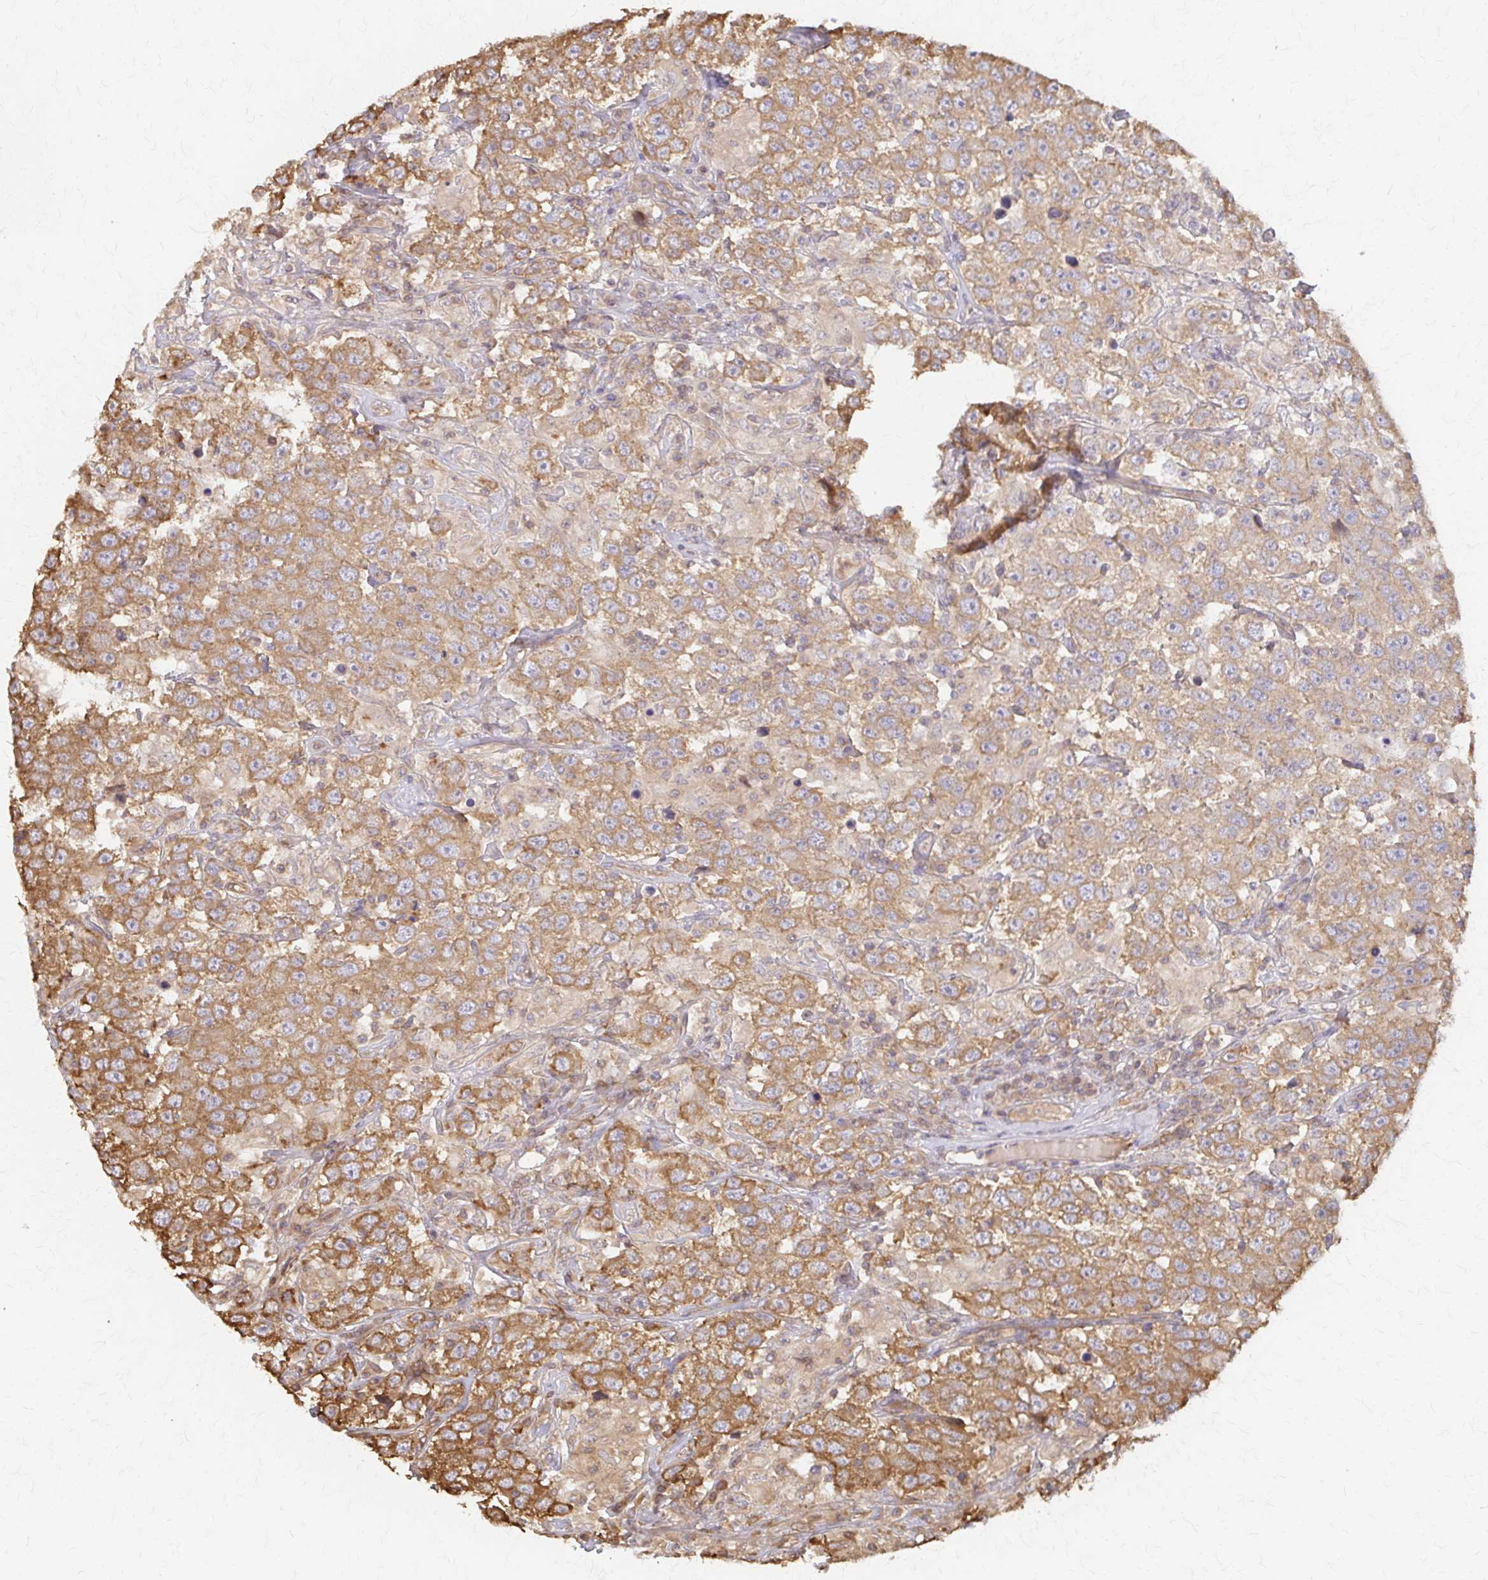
{"staining": {"intensity": "moderate", "quantity": ">75%", "location": "cytoplasmic/membranous"}, "tissue": "testis cancer", "cell_type": "Tumor cells", "image_type": "cancer", "snomed": [{"axis": "morphology", "description": "Seminoma, NOS"}, {"axis": "topography", "description": "Testis"}], "caption": "Protein expression analysis of testis seminoma shows moderate cytoplasmic/membranous expression in approximately >75% of tumor cells.", "gene": "ARHGAP35", "patient": {"sex": "male", "age": 41}}